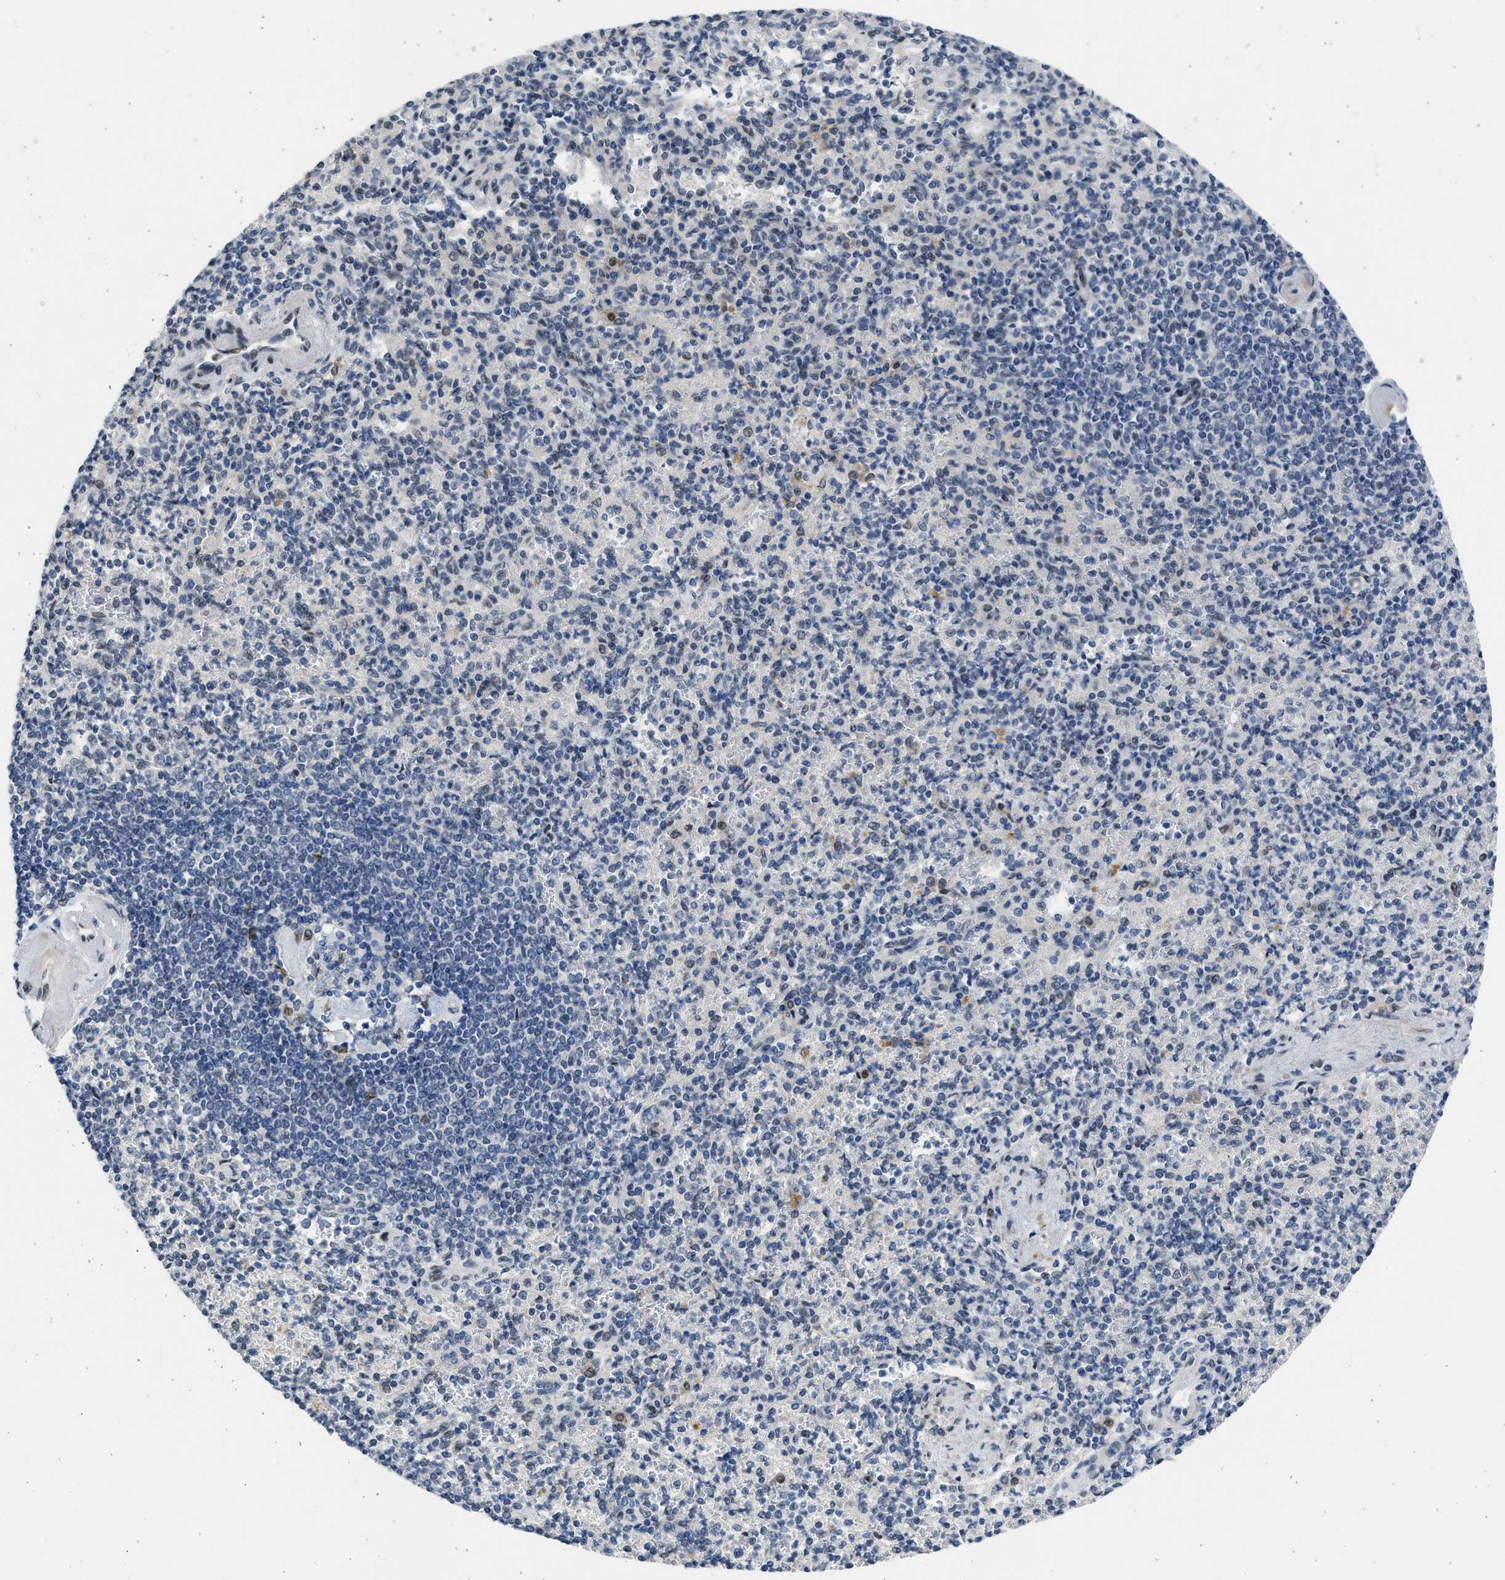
{"staining": {"intensity": "weak", "quantity": "<25%", "location": "nuclear"}, "tissue": "spleen", "cell_type": "Cells in red pulp", "image_type": "normal", "snomed": [{"axis": "morphology", "description": "Normal tissue, NOS"}, {"axis": "topography", "description": "Spleen"}], "caption": "This is an immunohistochemistry image of benign spleen. There is no expression in cells in red pulp.", "gene": "HMGN3", "patient": {"sex": "female", "age": 74}}